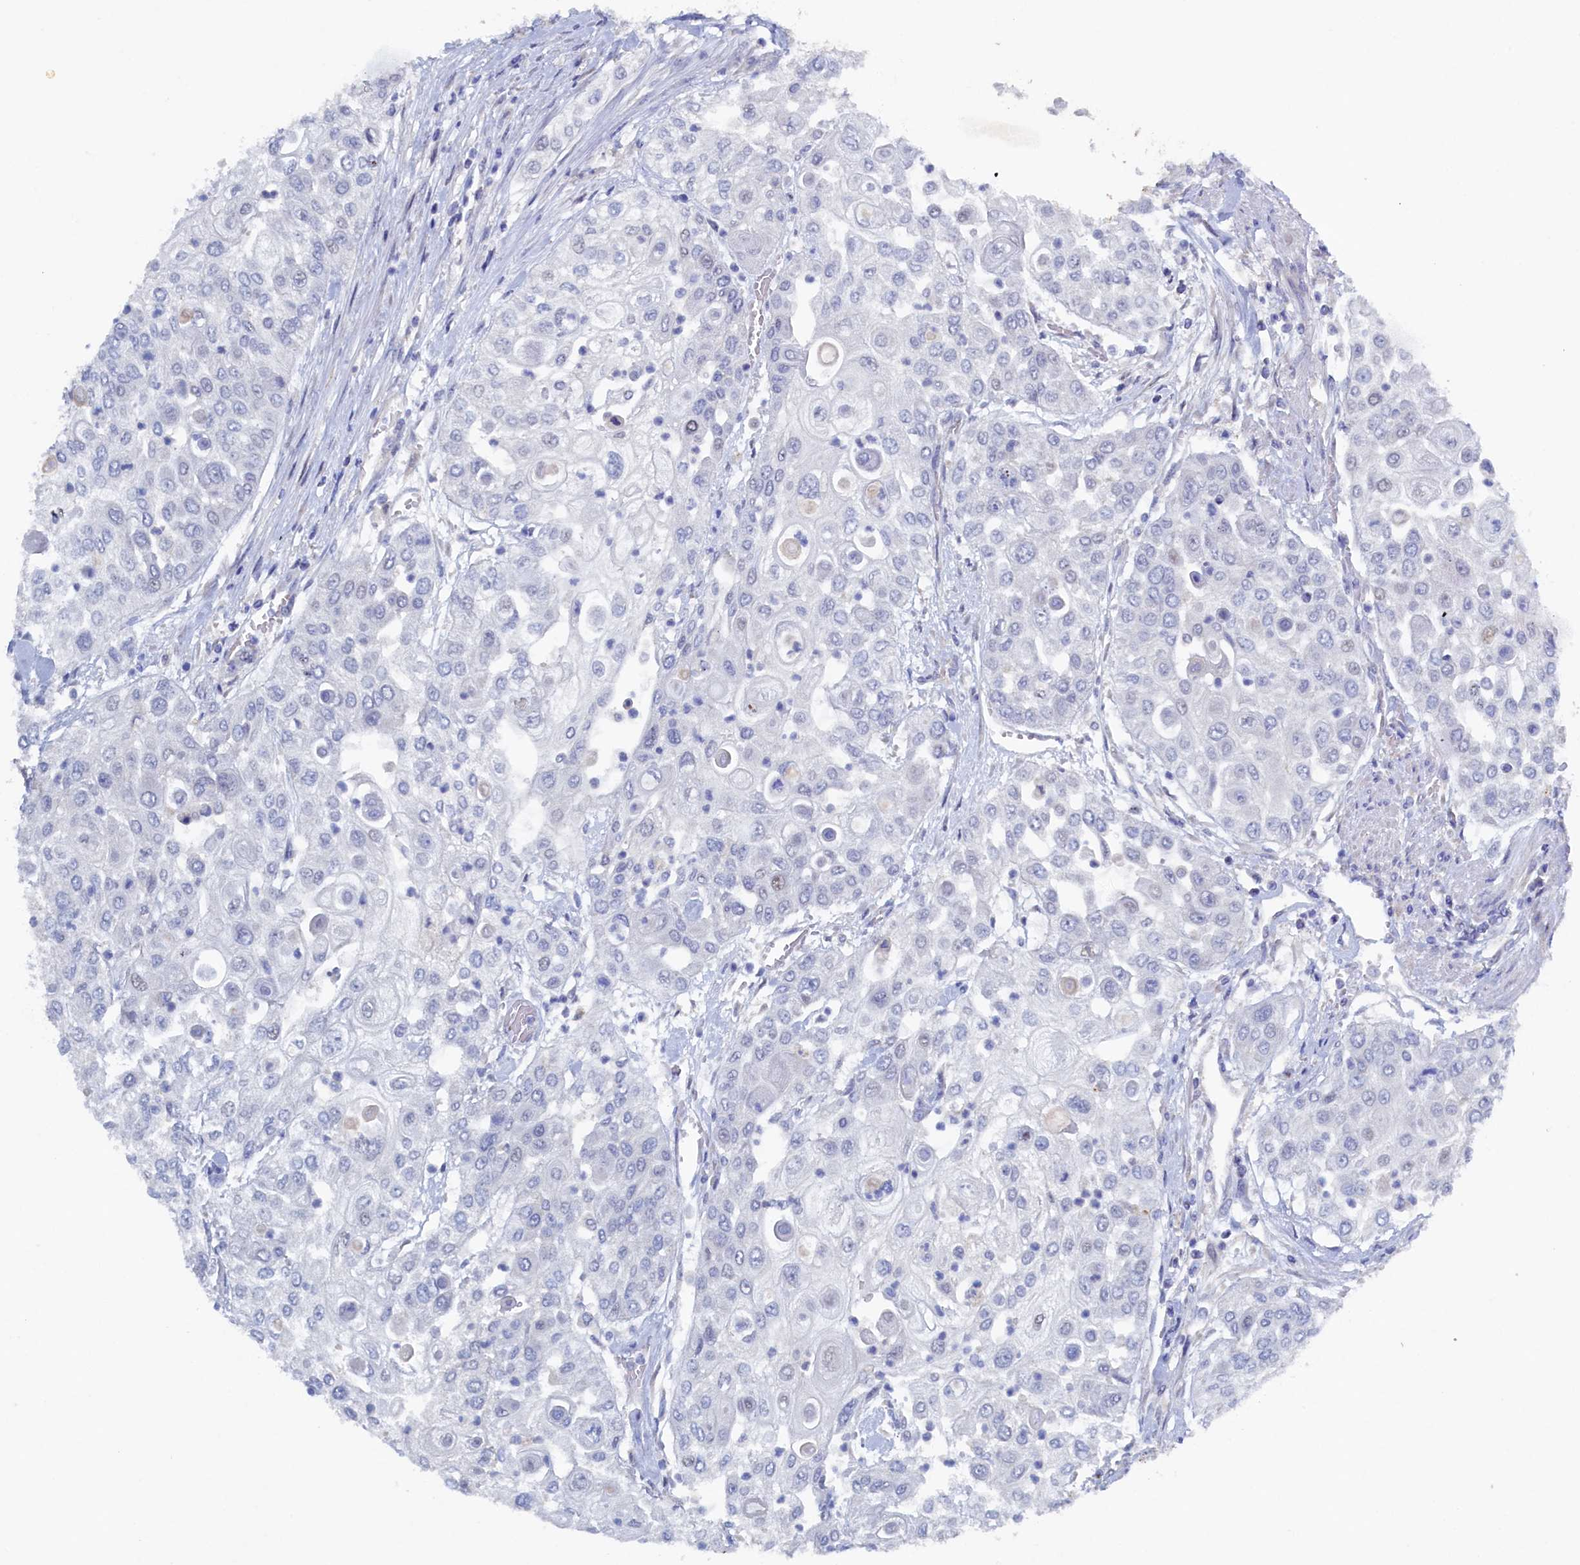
{"staining": {"intensity": "negative", "quantity": "none", "location": "none"}, "tissue": "urothelial cancer", "cell_type": "Tumor cells", "image_type": "cancer", "snomed": [{"axis": "morphology", "description": "Urothelial carcinoma, High grade"}, {"axis": "topography", "description": "Urinary bladder"}], "caption": "Tumor cells are negative for brown protein staining in urothelial cancer.", "gene": "CBLIF", "patient": {"sex": "female", "age": 79}}